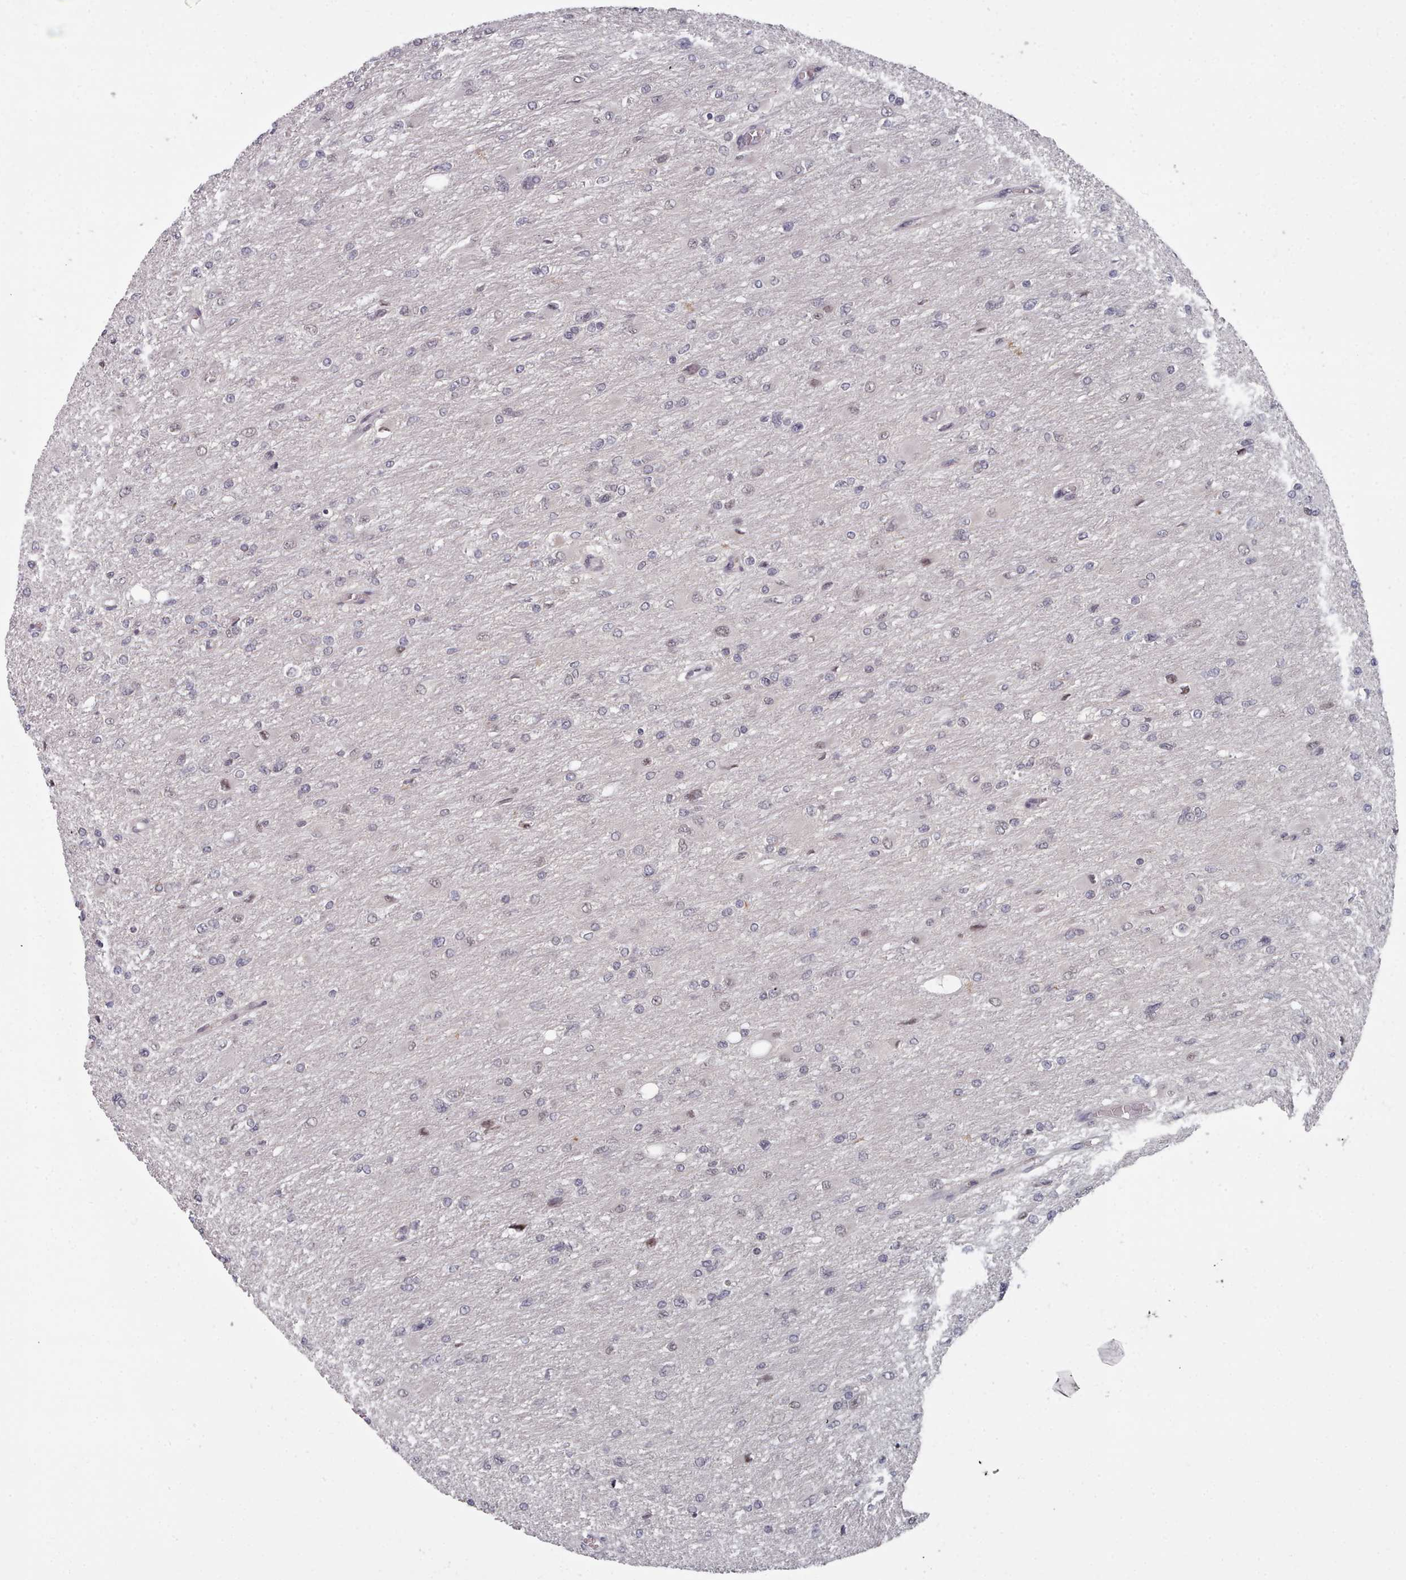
{"staining": {"intensity": "negative", "quantity": "none", "location": "none"}, "tissue": "glioma", "cell_type": "Tumor cells", "image_type": "cancer", "snomed": [{"axis": "morphology", "description": "Glioma, malignant, High grade"}, {"axis": "topography", "description": "Cerebral cortex"}], "caption": "The histopathology image displays no staining of tumor cells in glioma.", "gene": "HYAL3", "patient": {"sex": "female", "age": 36}}